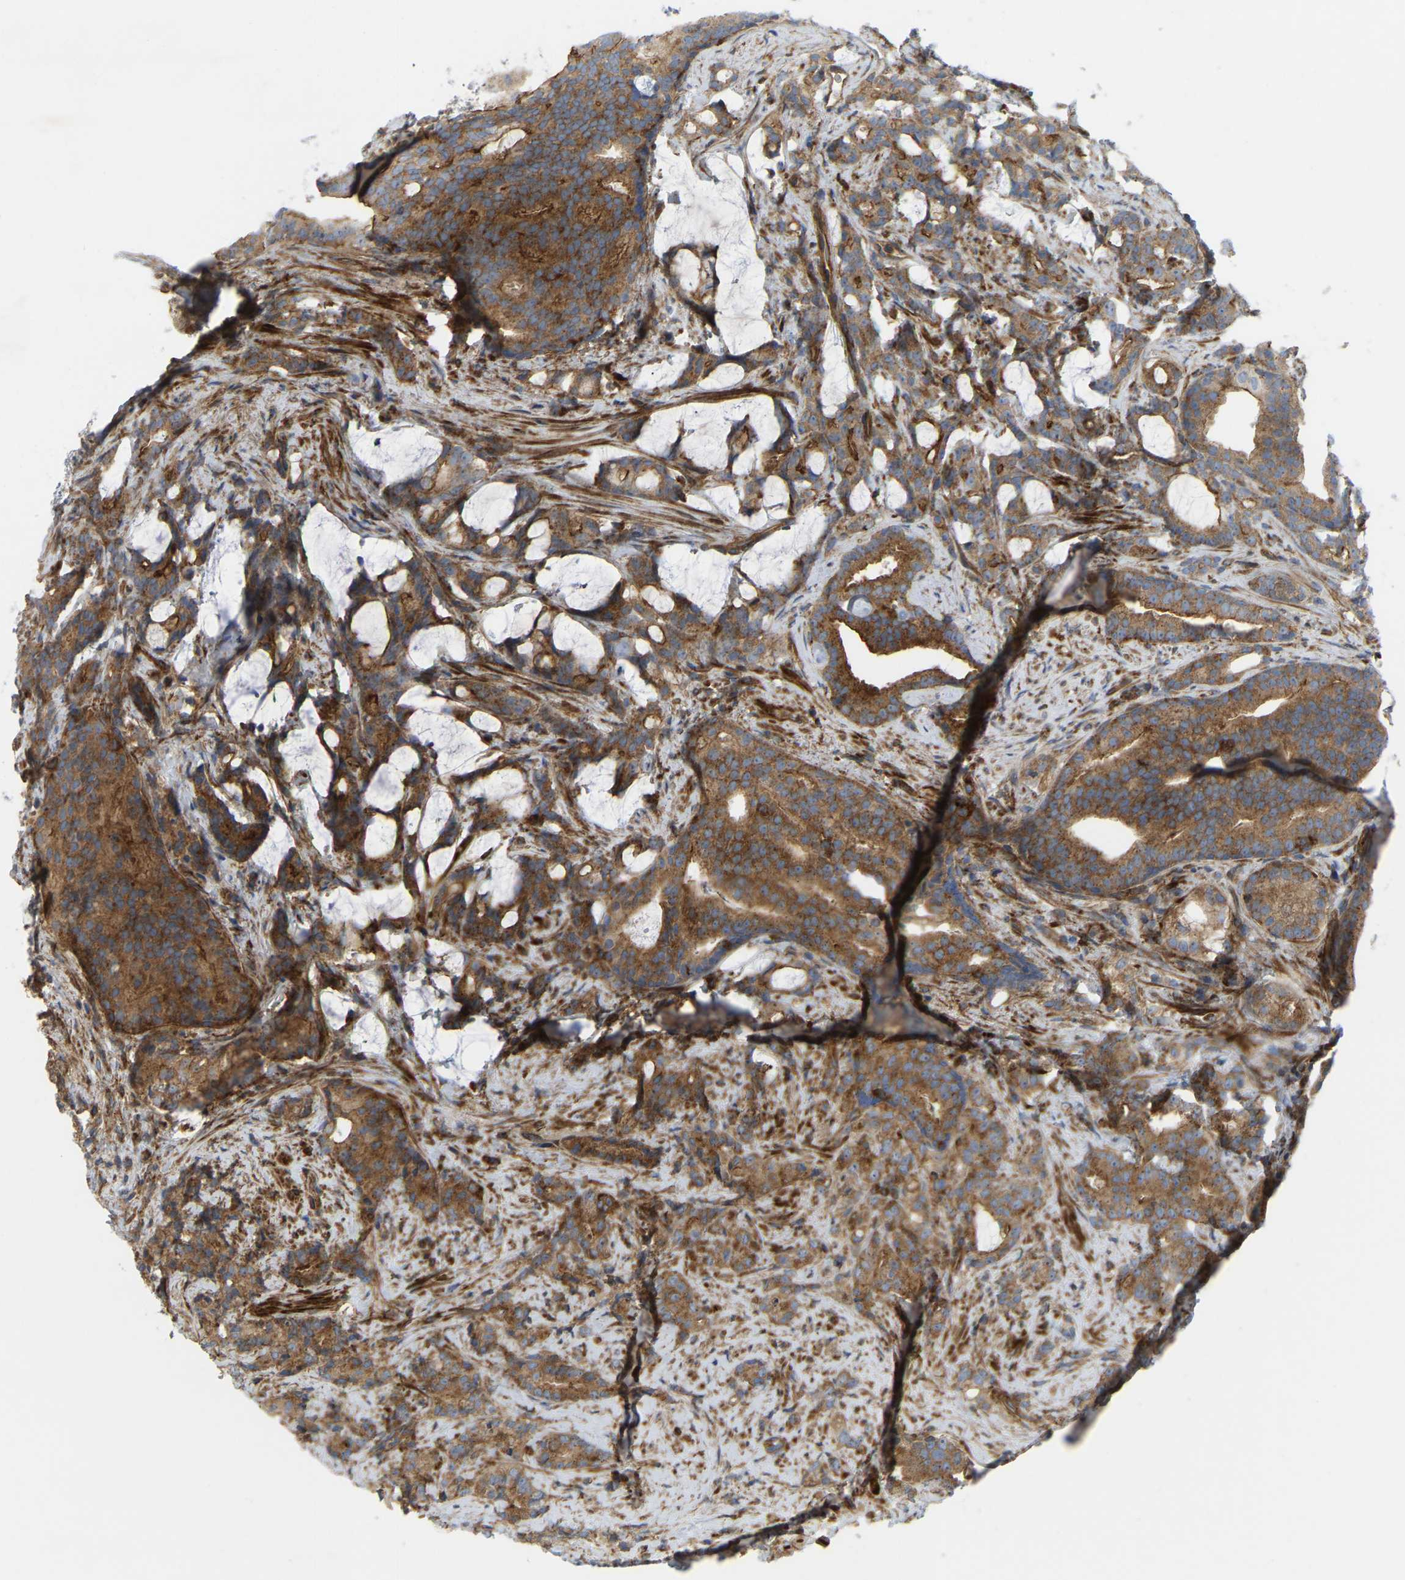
{"staining": {"intensity": "moderate", "quantity": ">75%", "location": "cytoplasmic/membranous"}, "tissue": "prostate cancer", "cell_type": "Tumor cells", "image_type": "cancer", "snomed": [{"axis": "morphology", "description": "Adenocarcinoma, Low grade"}, {"axis": "topography", "description": "Prostate"}], "caption": "Protein expression analysis of prostate low-grade adenocarcinoma exhibits moderate cytoplasmic/membranous positivity in about >75% of tumor cells.", "gene": "PICALM", "patient": {"sex": "male", "age": 58}}